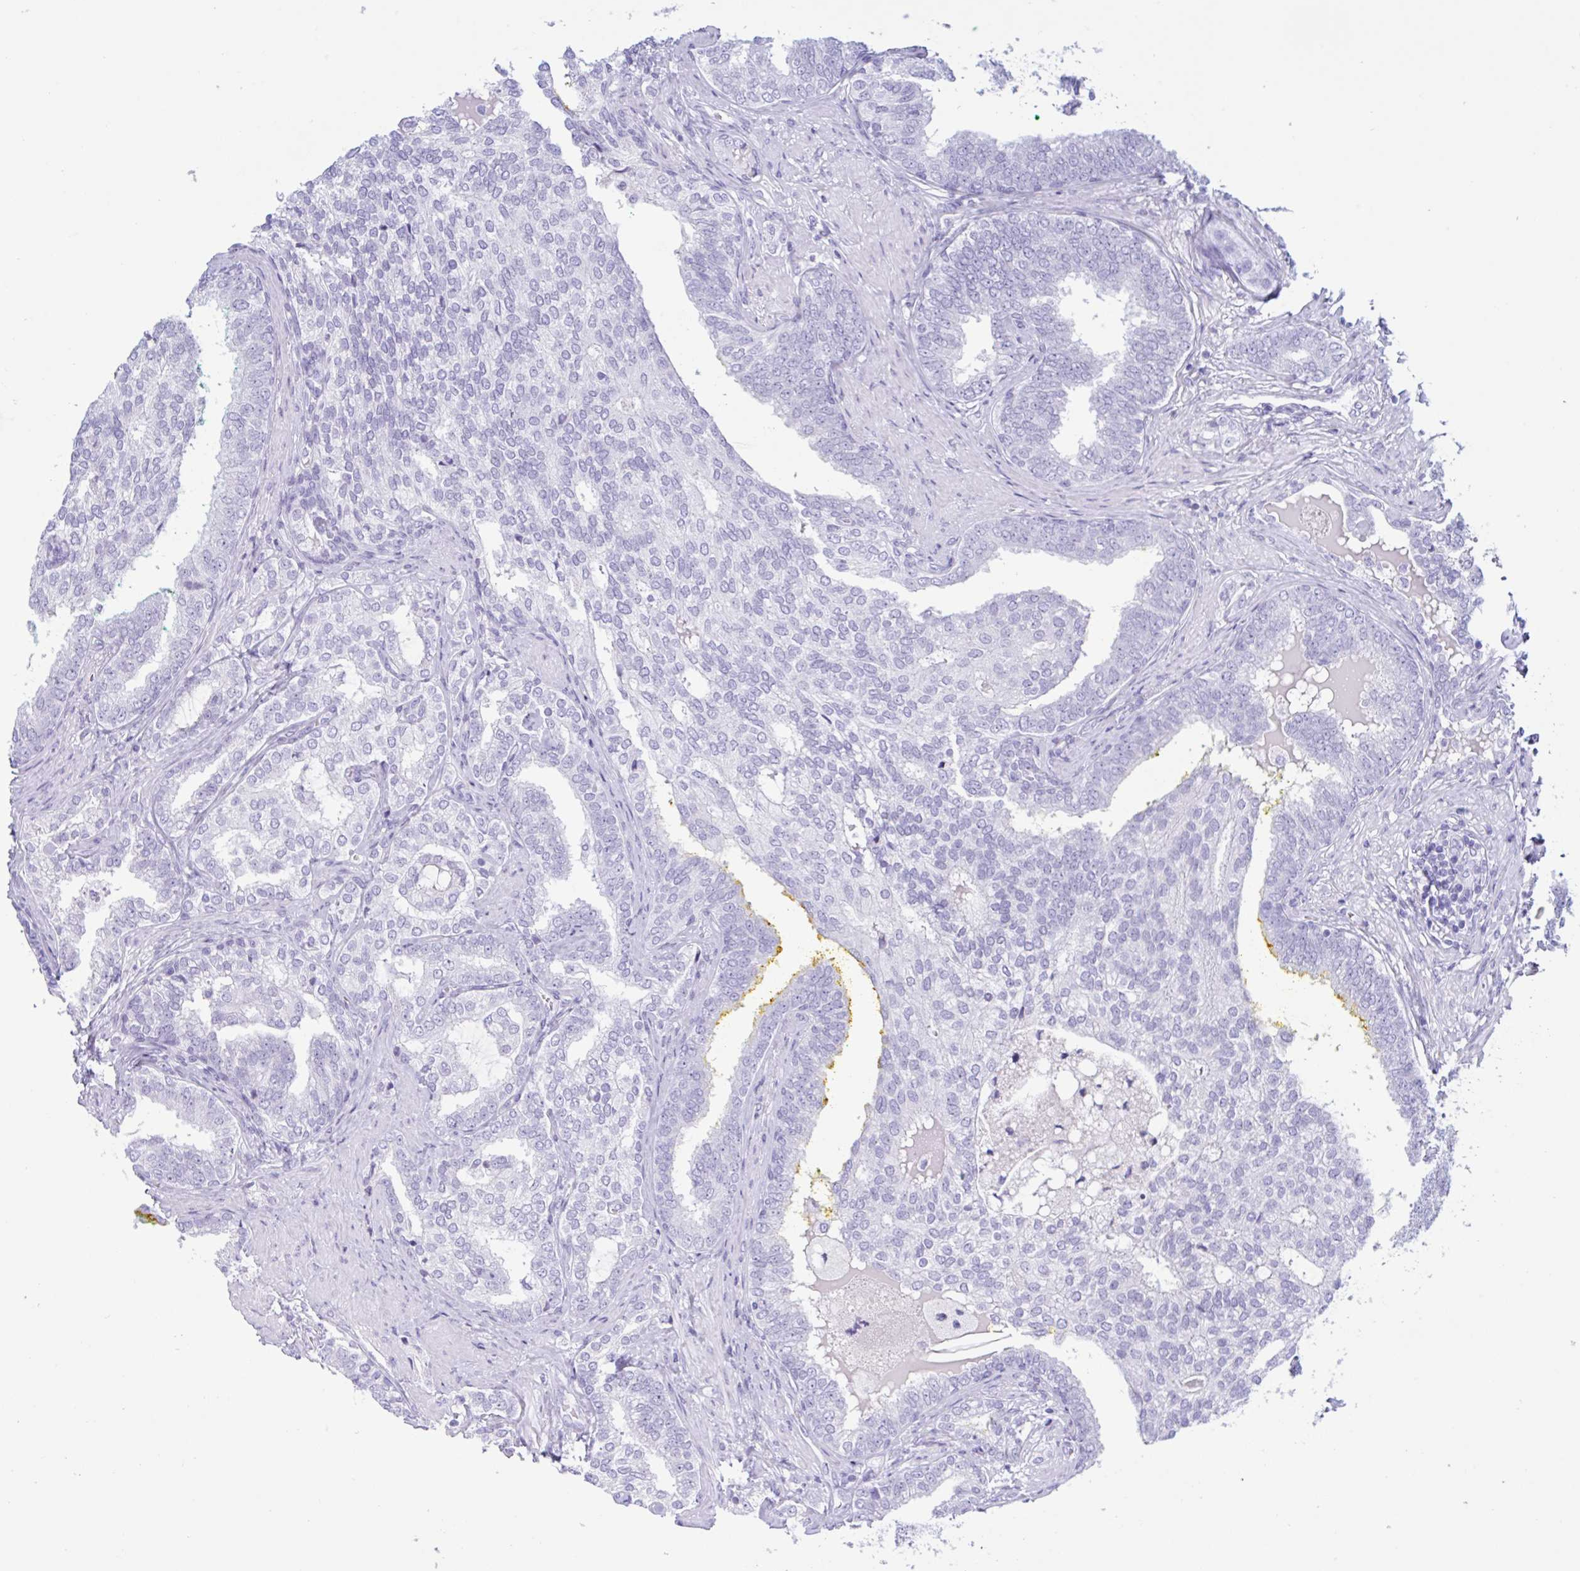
{"staining": {"intensity": "negative", "quantity": "none", "location": "none"}, "tissue": "prostate cancer", "cell_type": "Tumor cells", "image_type": "cancer", "snomed": [{"axis": "morphology", "description": "Adenocarcinoma, High grade"}, {"axis": "topography", "description": "Prostate"}], "caption": "A histopathology image of prostate cancer (high-grade adenocarcinoma) stained for a protein exhibits no brown staining in tumor cells. (IHC, brightfield microscopy, high magnification).", "gene": "MRGPRG", "patient": {"sex": "male", "age": 72}}